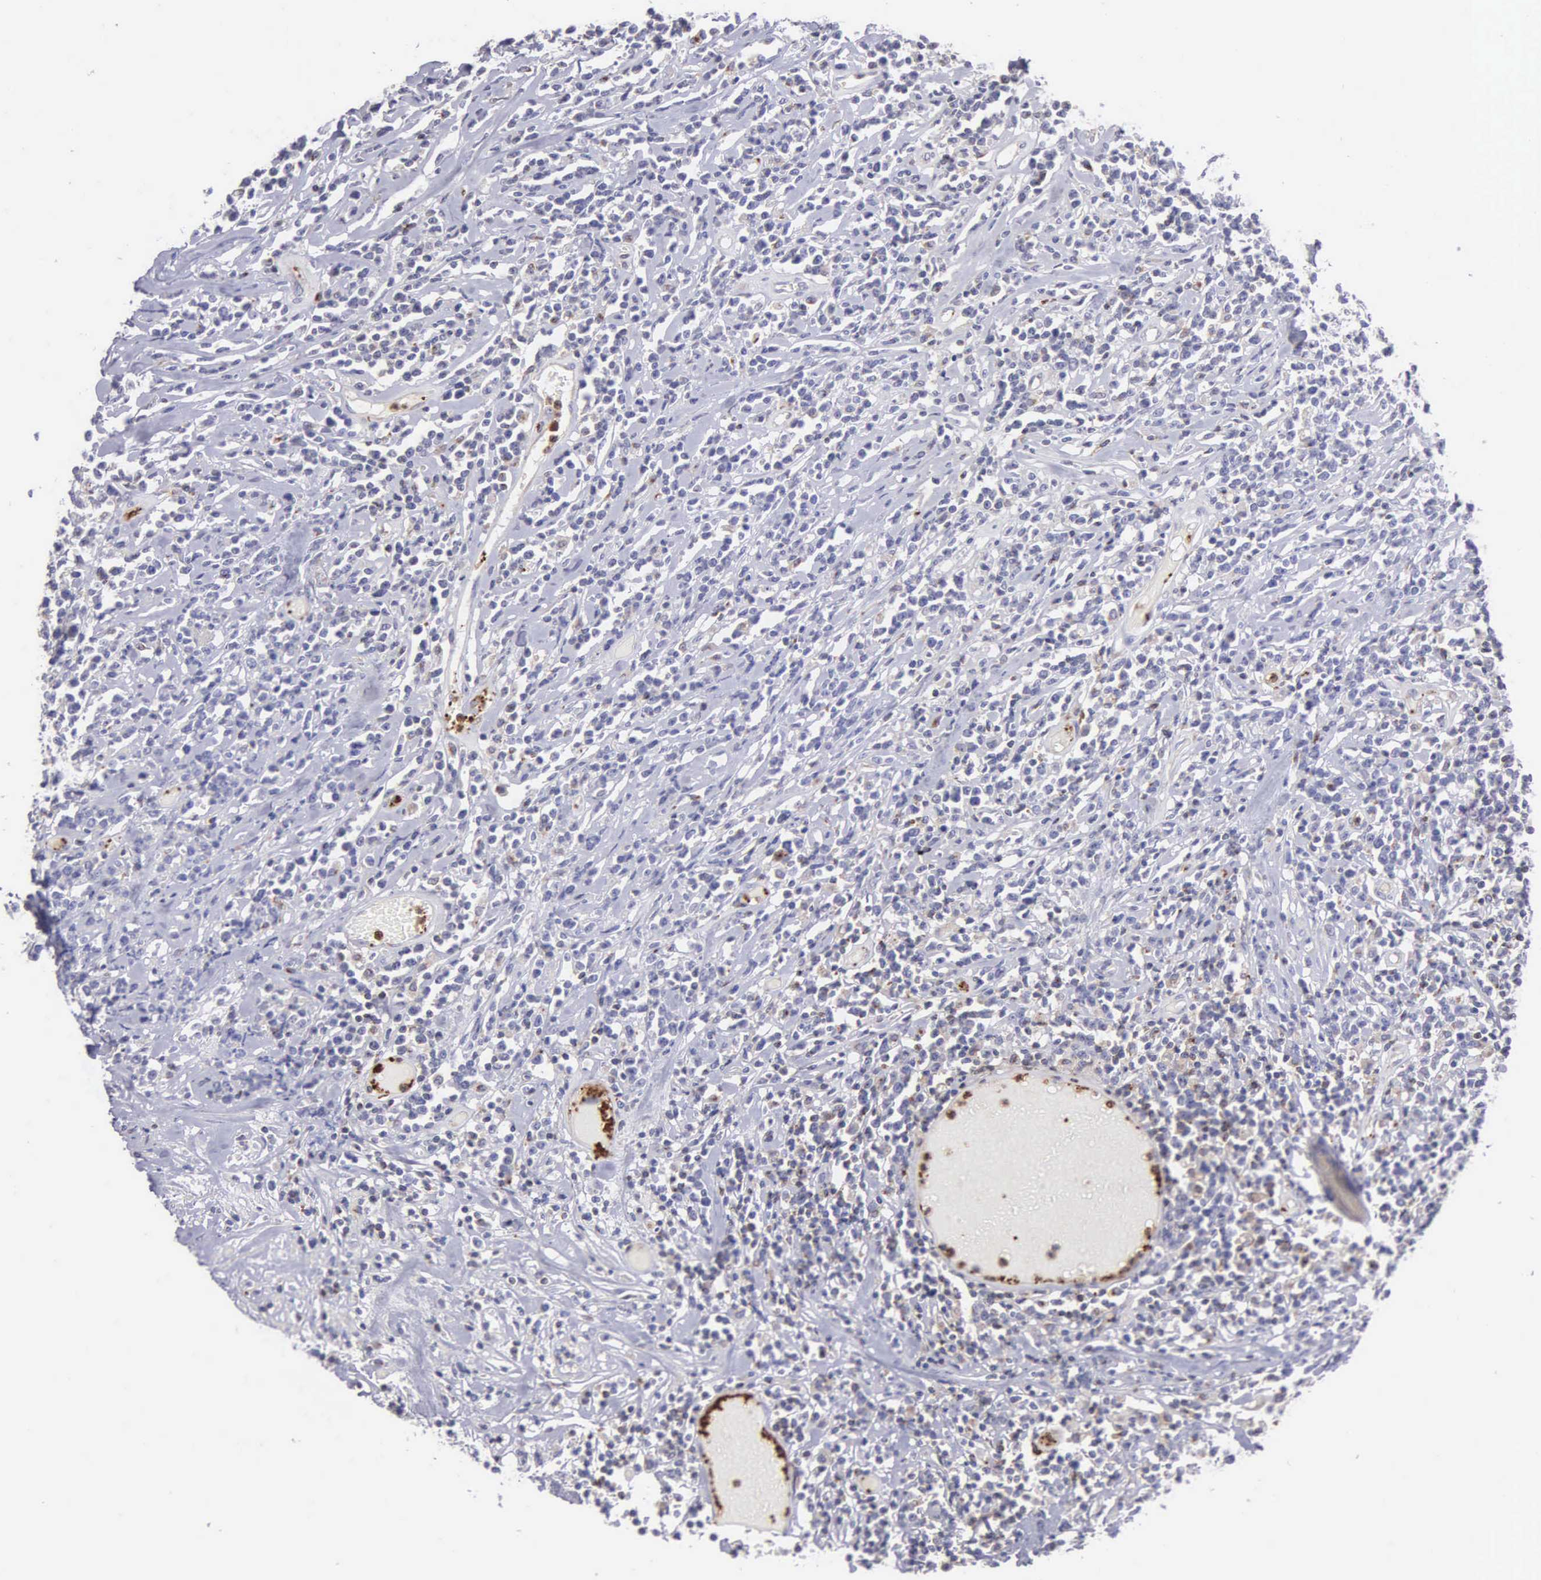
{"staining": {"intensity": "negative", "quantity": "none", "location": "none"}, "tissue": "lymphoma", "cell_type": "Tumor cells", "image_type": "cancer", "snomed": [{"axis": "morphology", "description": "Malignant lymphoma, non-Hodgkin's type, High grade"}, {"axis": "topography", "description": "Colon"}], "caption": "There is no significant positivity in tumor cells of high-grade malignant lymphoma, non-Hodgkin's type.", "gene": "SRGN", "patient": {"sex": "male", "age": 82}}